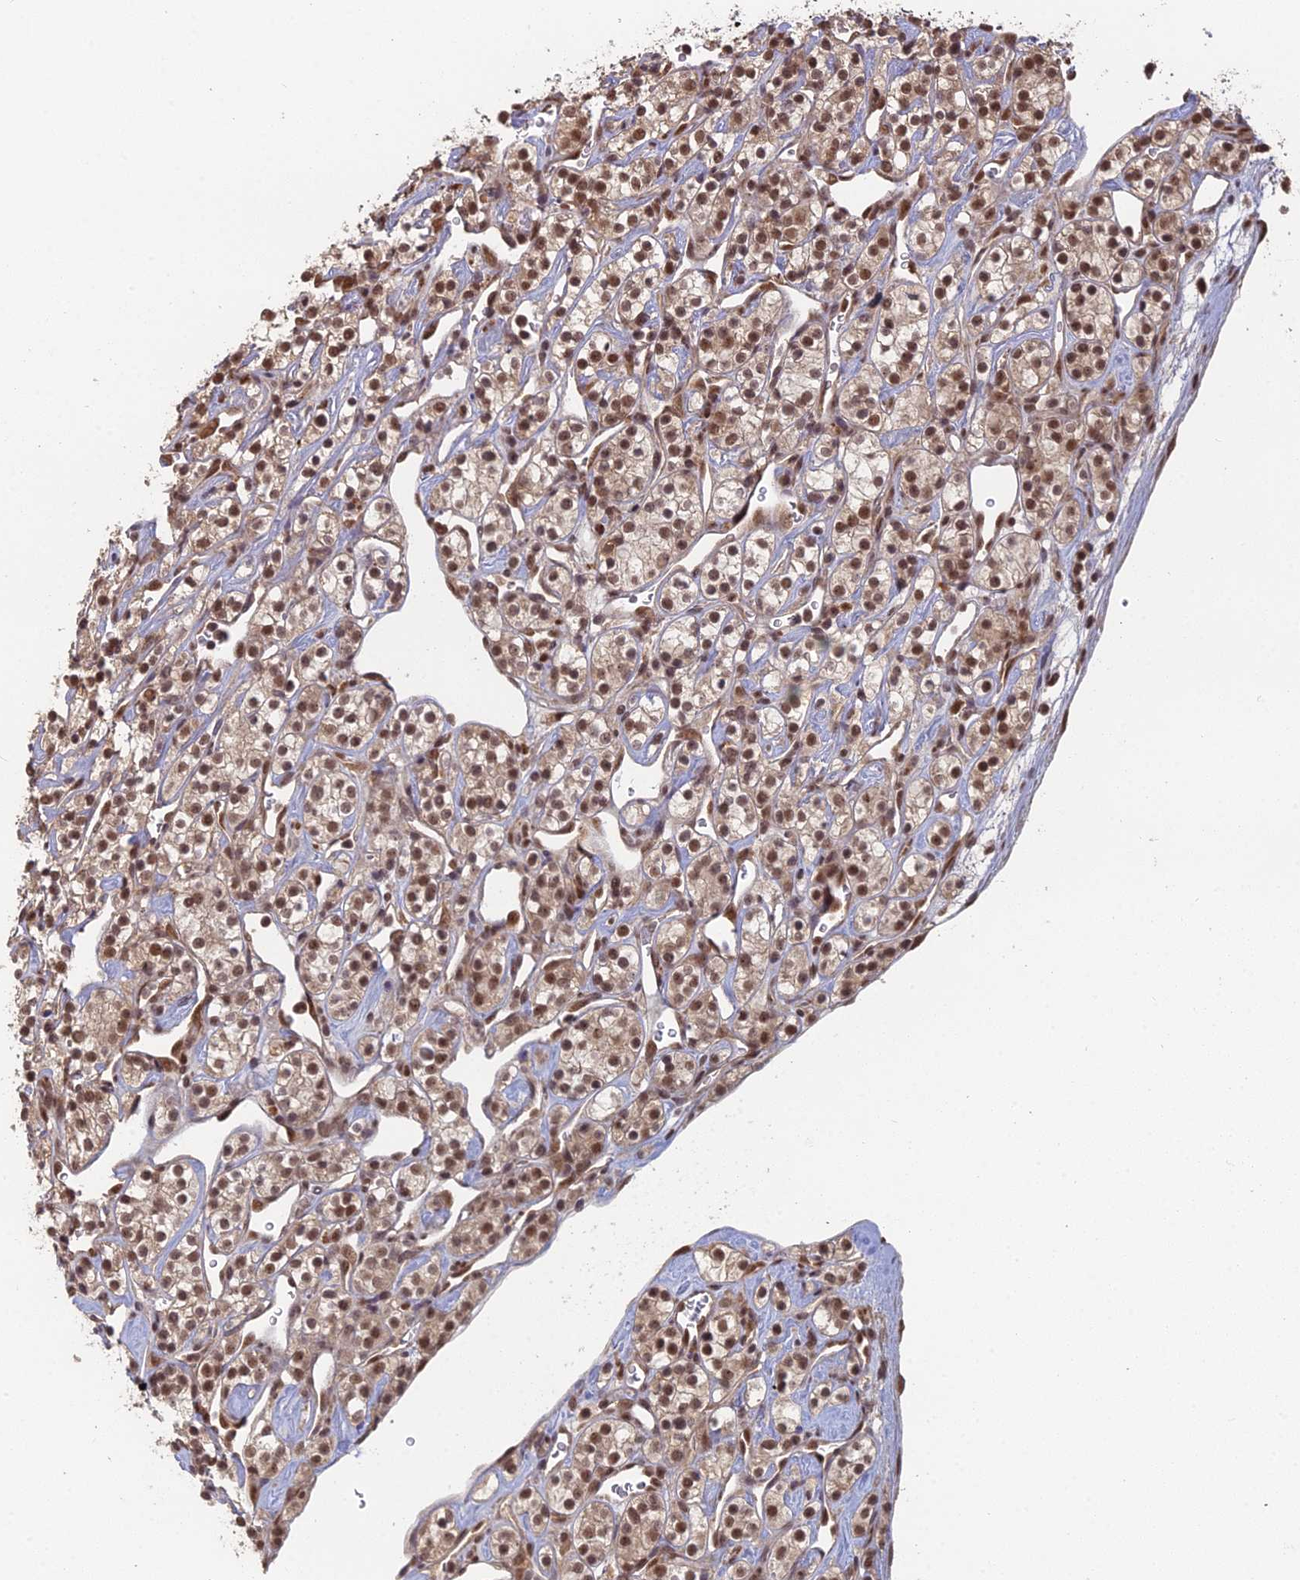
{"staining": {"intensity": "moderate", "quantity": ">75%", "location": "nuclear"}, "tissue": "renal cancer", "cell_type": "Tumor cells", "image_type": "cancer", "snomed": [{"axis": "morphology", "description": "Adenocarcinoma, NOS"}, {"axis": "topography", "description": "Kidney"}], "caption": "There is medium levels of moderate nuclear expression in tumor cells of renal adenocarcinoma, as demonstrated by immunohistochemical staining (brown color).", "gene": "RANBP3", "patient": {"sex": "male", "age": 77}}